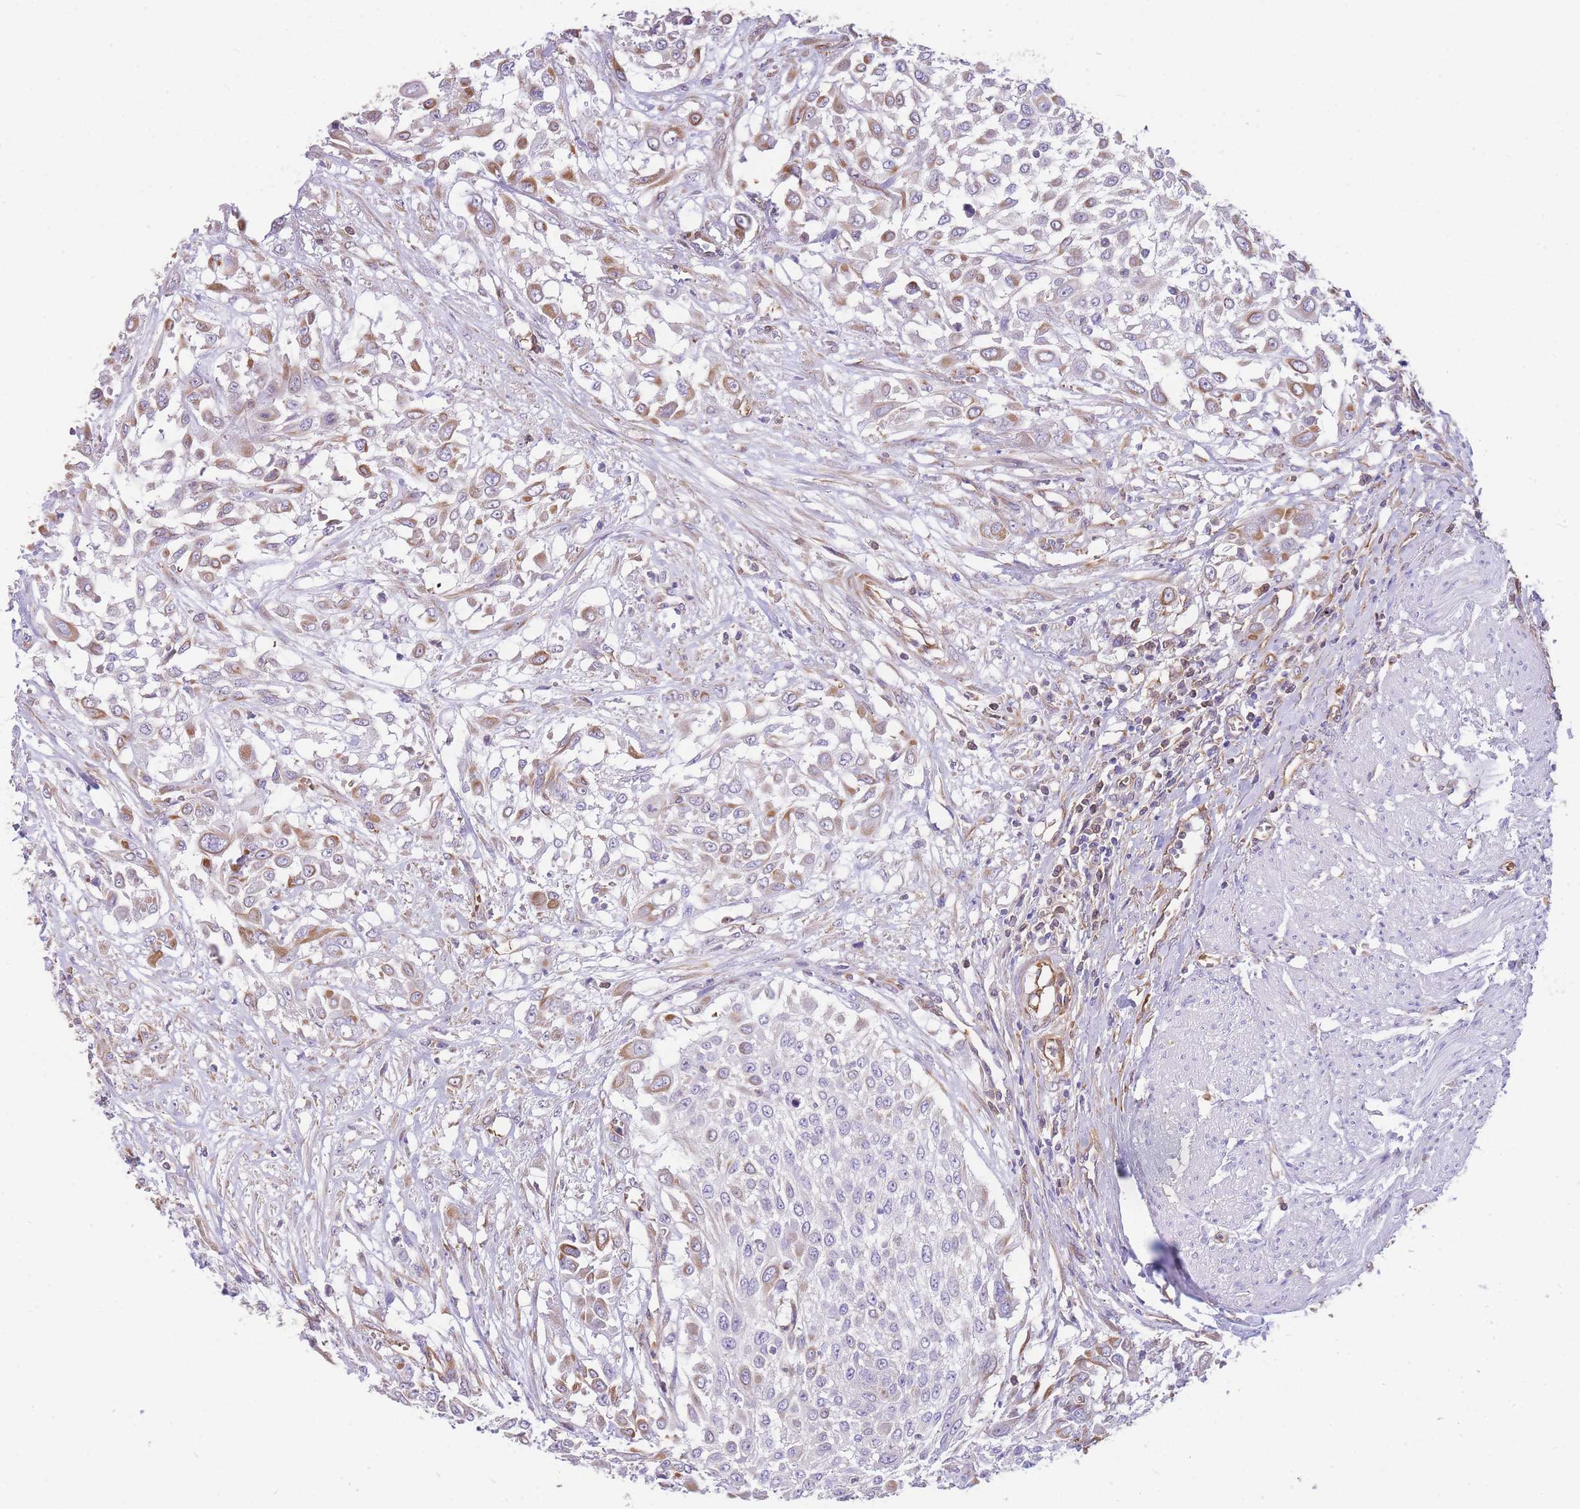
{"staining": {"intensity": "moderate", "quantity": "25%-75%", "location": "cytoplasmic/membranous"}, "tissue": "urothelial cancer", "cell_type": "Tumor cells", "image_type": "cancer", "snomed": [{"axis": "morphology", "description": "Urothelial carcinoma, High grade"}, {"axis": "topography", "description": "Urinary bladder"}], "caption": "DAB immunohistochemical staining of human urothelial carcinoma (high-grade) reveals moderate cytoplasmic/membranous protein positivity in approximately 25%-75% of tumor cells.", "gene": "ANKRD53", "patient": {"sex": "male", "age": 57}}